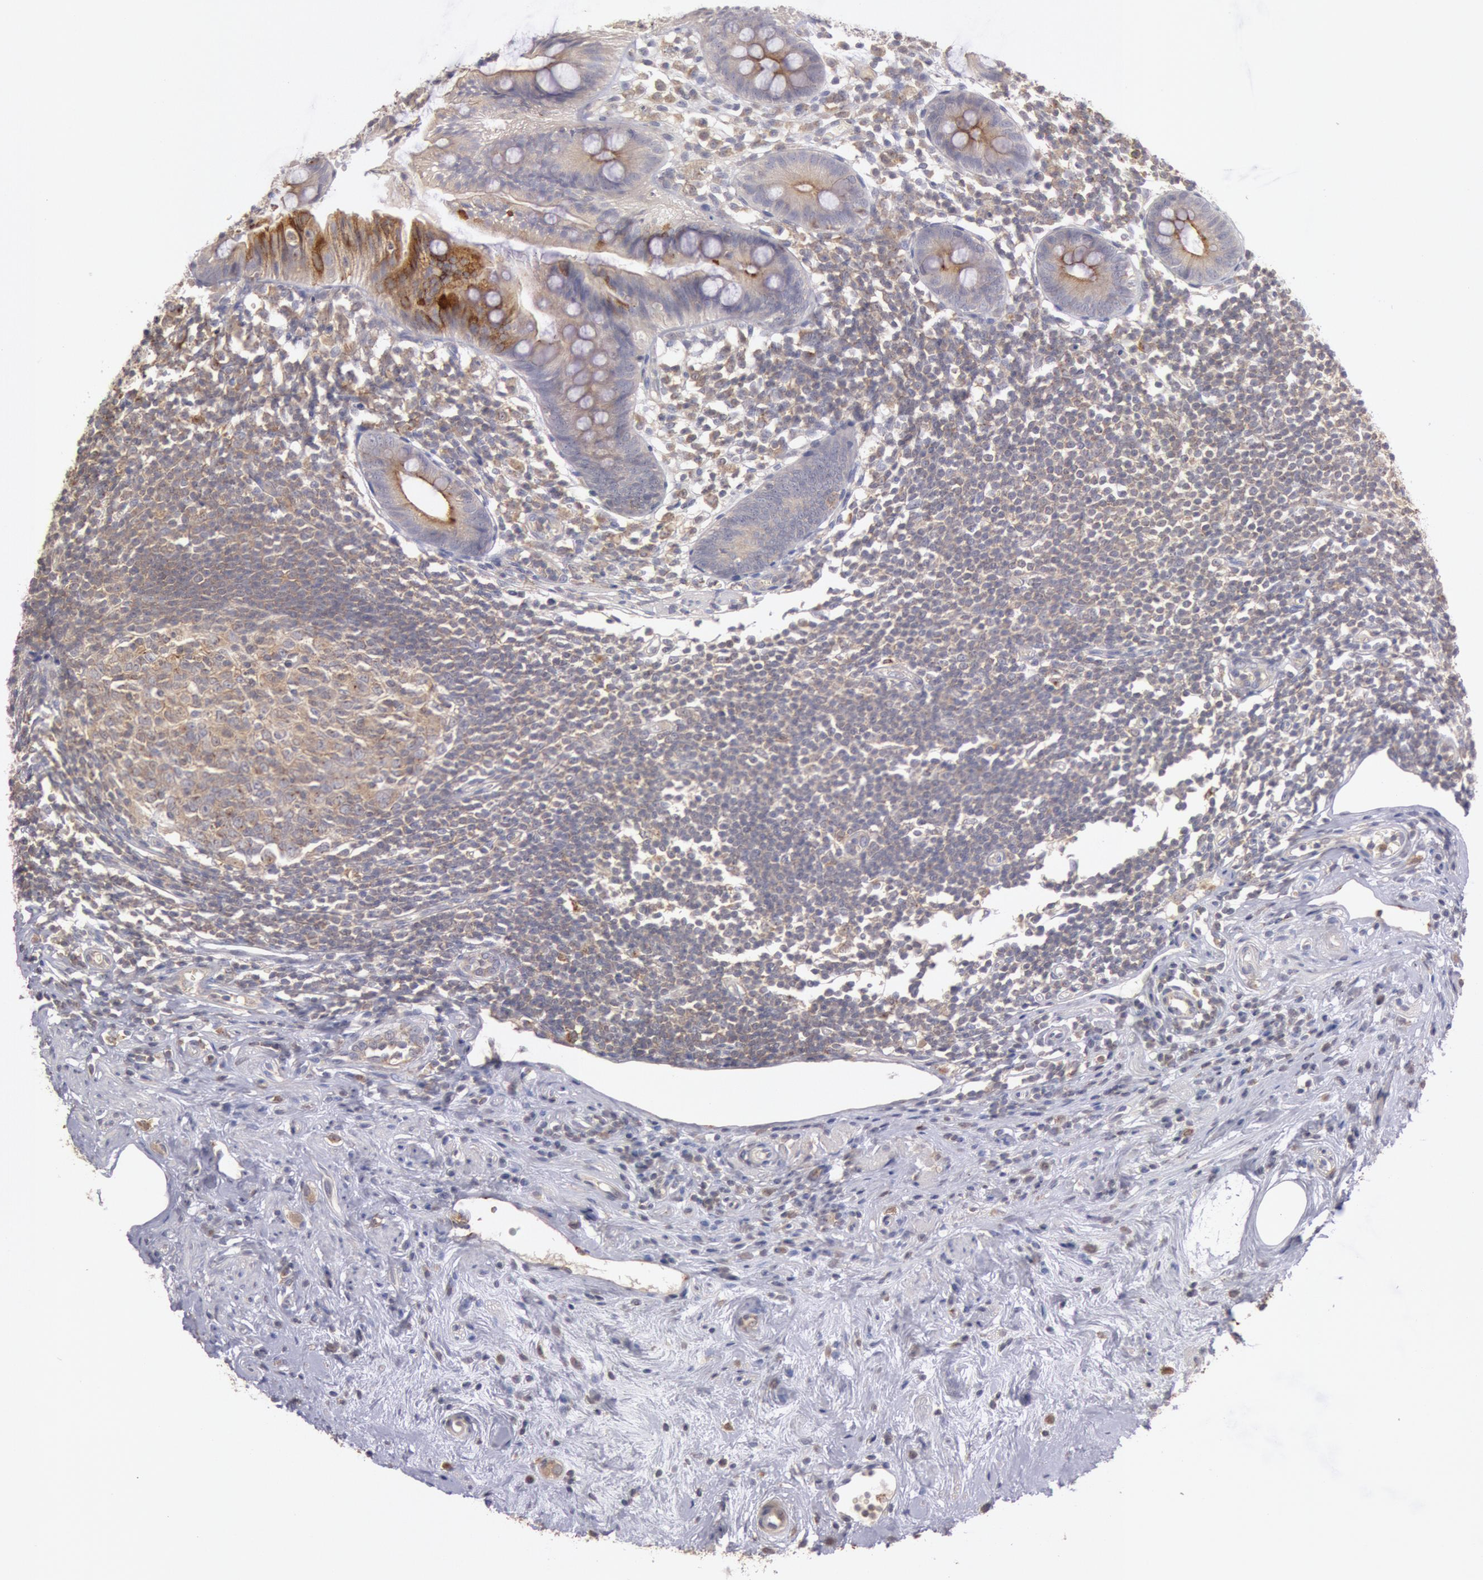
{"staining": {"intensity": "moderate", "quantity": ">75%", "location": "cytoplasmic/membranous"}, "tissue": "appendix", "cell_type": "Glandular cells", "image_type": "normal", "snomed": [{"axis": "morphology", "description": "Normal tissue, NOS"}, {"axis": "topography", "description": "Appendix"}], "caption": "Appendix was stained to show a protein in brown. There is medium levels of moderate cytoplasmic/membranous staining in about >75% of glandular cells. Nuclei are stained in blue.", "gene": "PLA2G6", "patient": {"sex": "male", "age": 38}}